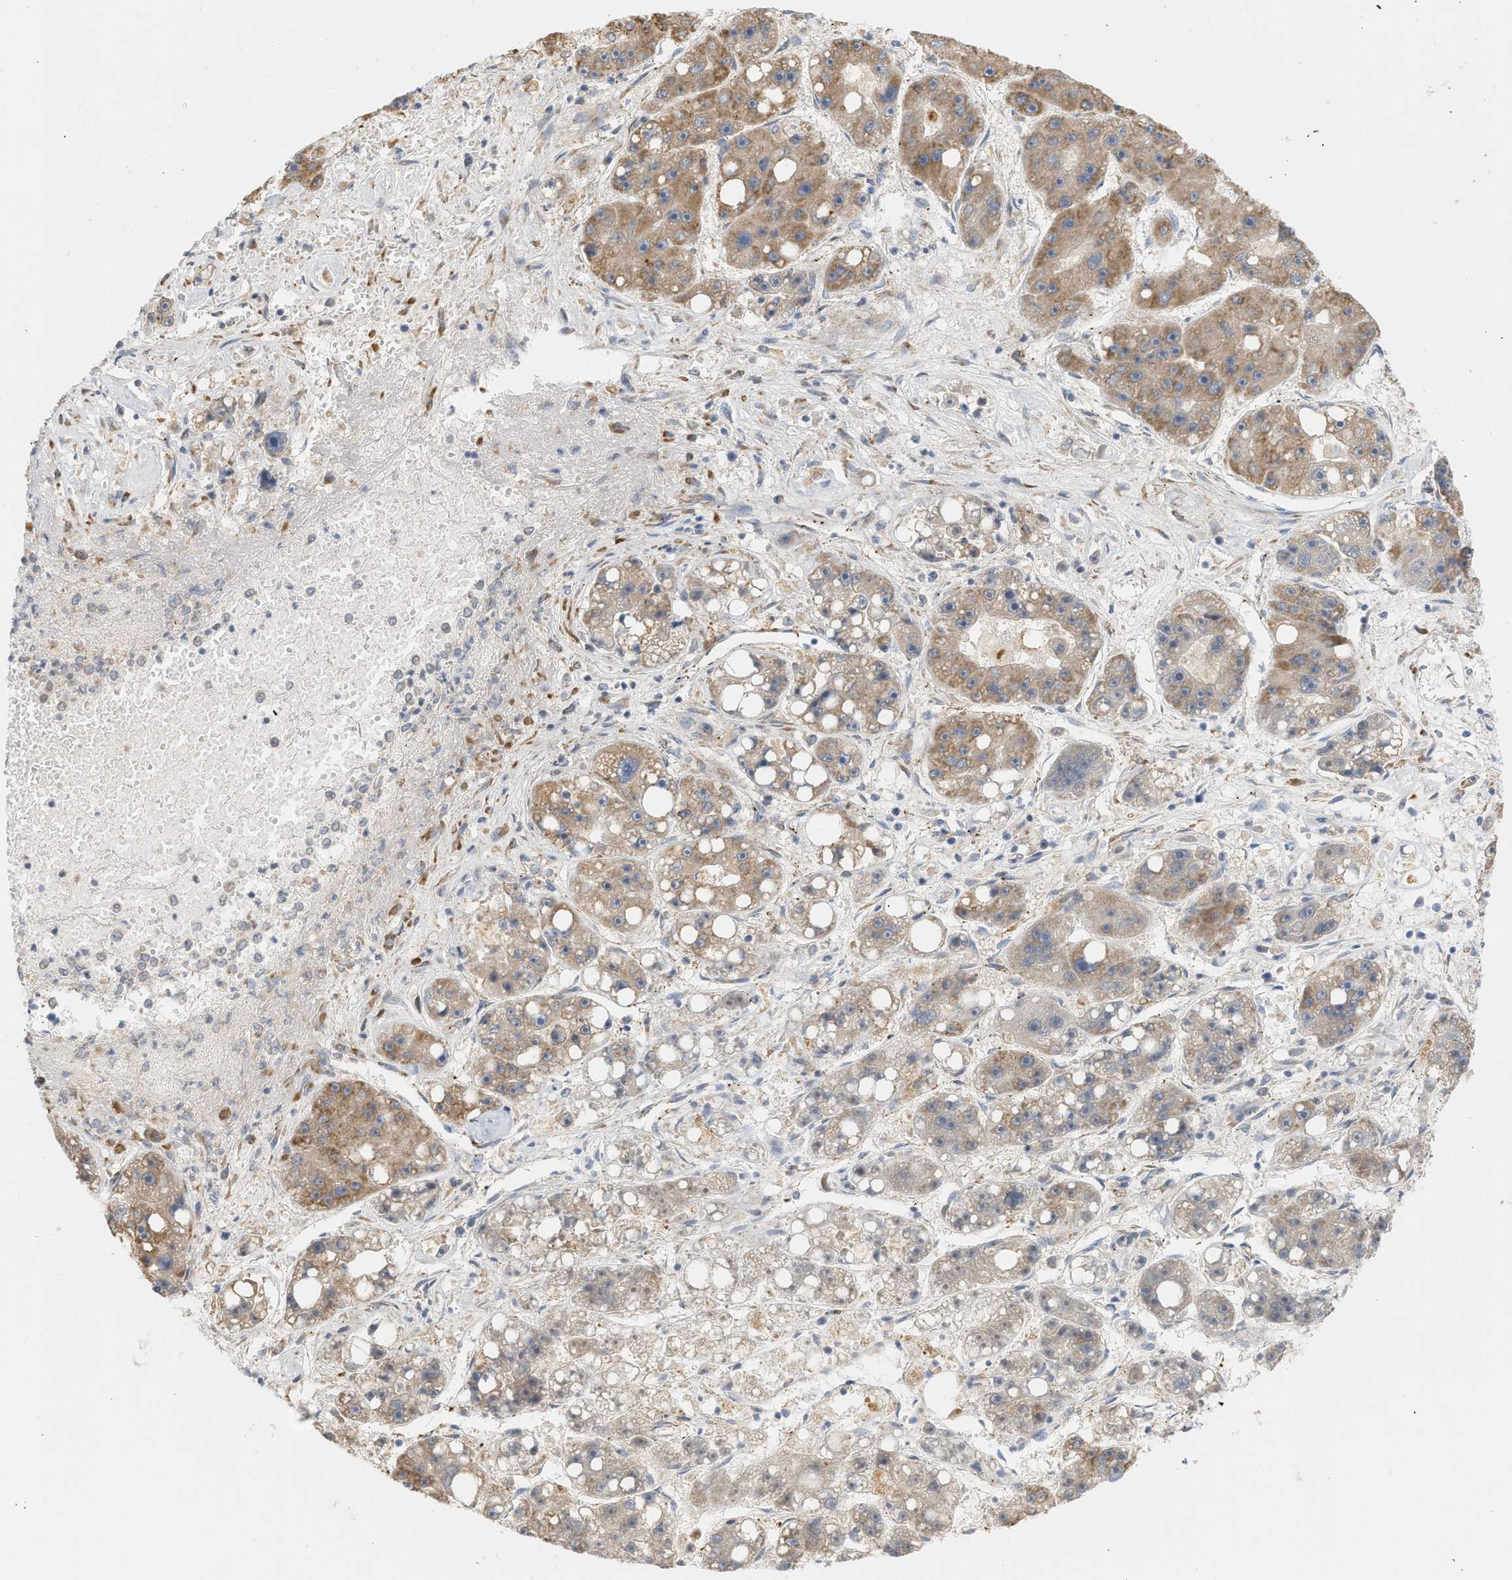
{"staining": {"intensity": "moderate", "quantity": ">75%", "location": "cytoplasmic/membranous"}, "tissue": "liver cancer", "cell_type": "Tumor cells", "image_type": "cancer", "snomed": [{"axis": "morphology", "description": "Carcinoma, Hepatocellular, NOS"}, {"axis": "topography", "description": "Liver"}], "caption": "This histopathology image reveals IHC staining of human hepatocellular carcinoma (liver), with medium moderate cytoplasmic/membranous expression in approximately >75% of tumor cells.", "gene": "SVOP", "patient": {"sex": "female", "age": 61}}